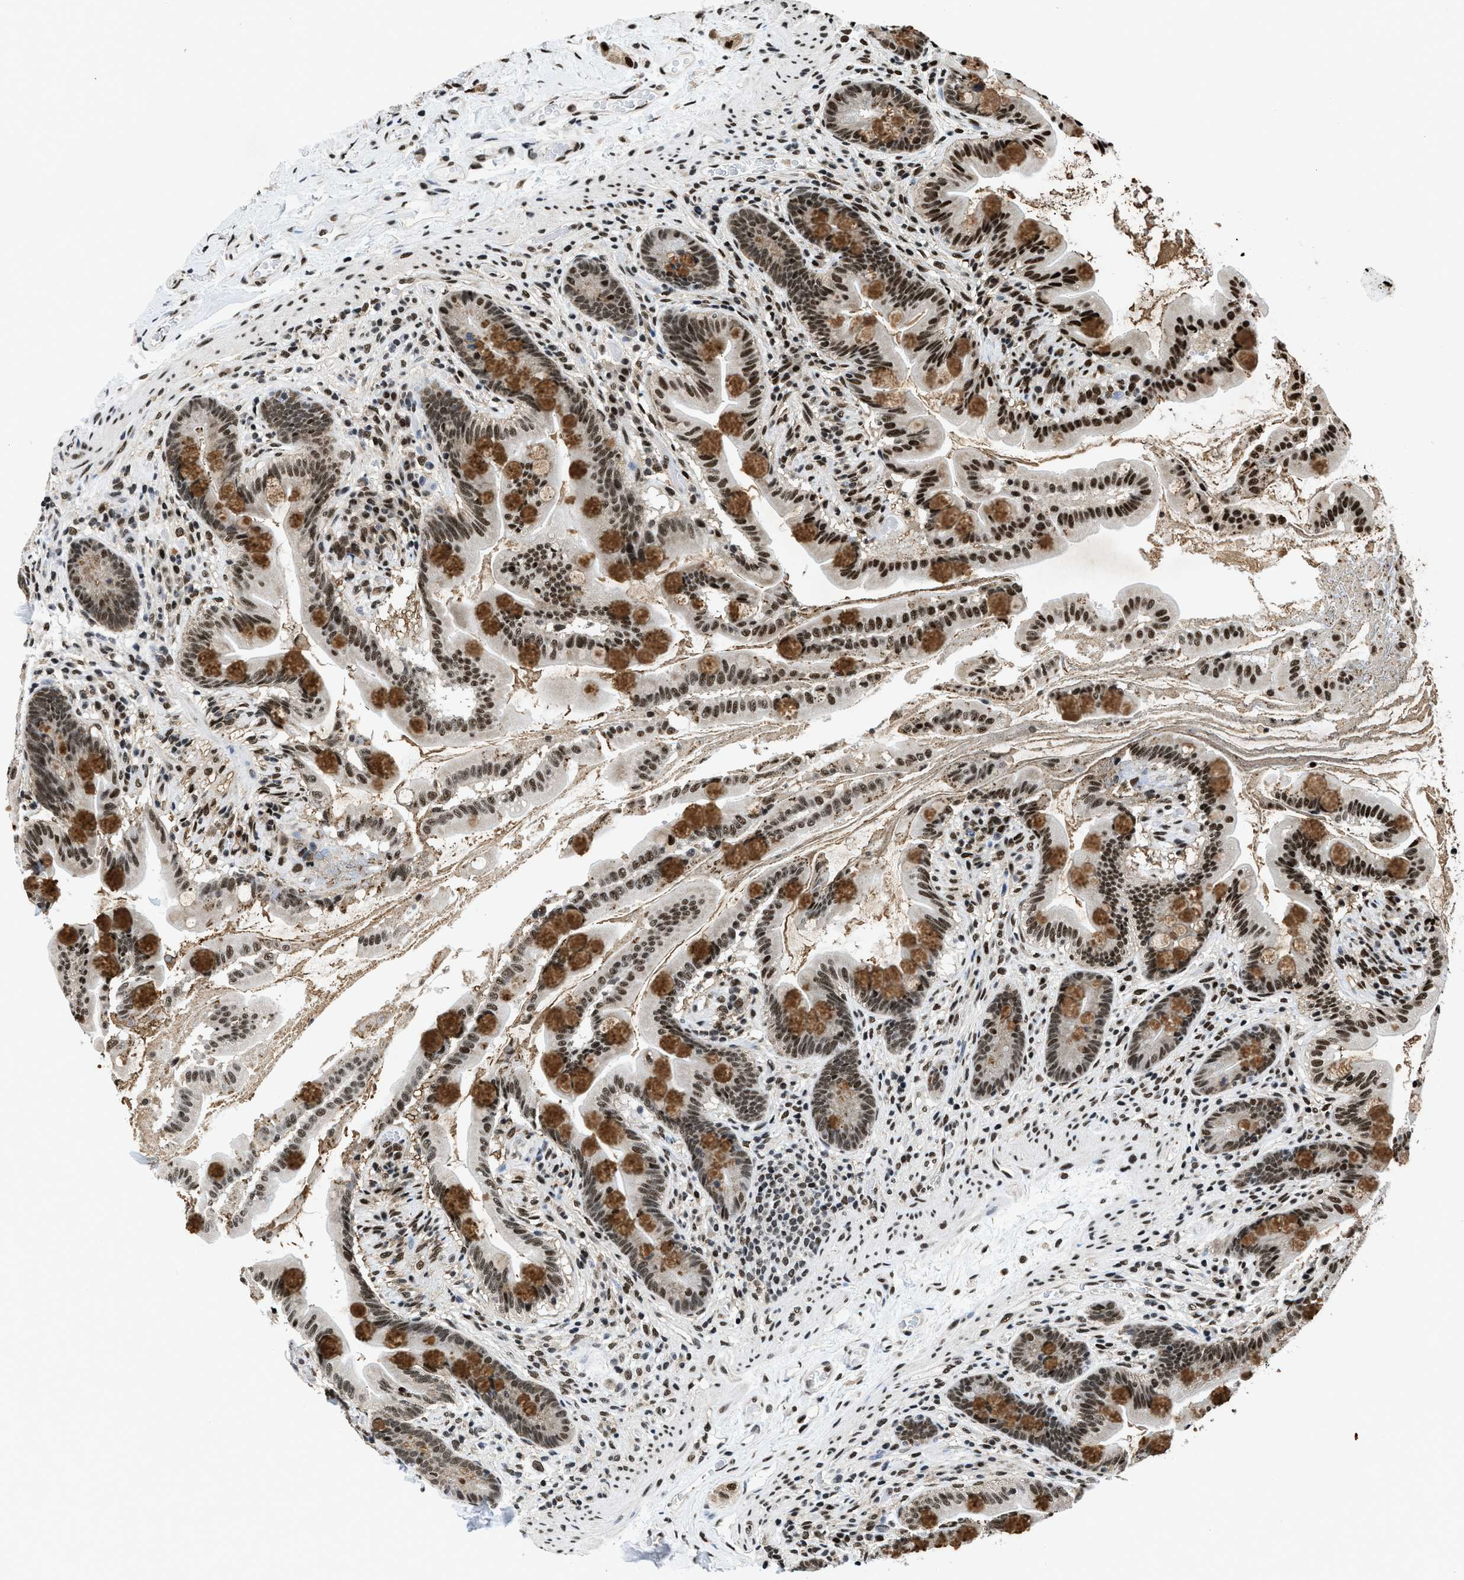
{"staining": {"intensity": "strong", "quantity": ">75%", "location": "cytoplasmic/membranous,nuclear"}, "tissue": "small intestine", "cell_type": "Glandular cells", "image_type": "normal", "snomed": [{"axis": "morphology", "description": "Normal tissue, NOS"}, {"axis": "topography", "description": "Small intestine"}], "caption": "Immunohistochemistry (IHC) (DAB) staining of benign small intestine shows strong cytoplasmic/membranous,nuclear protein staining in about >75% of glandular cells.", "gene": "HNRNPF", "patient": {"sex": "female", "age": 56}}